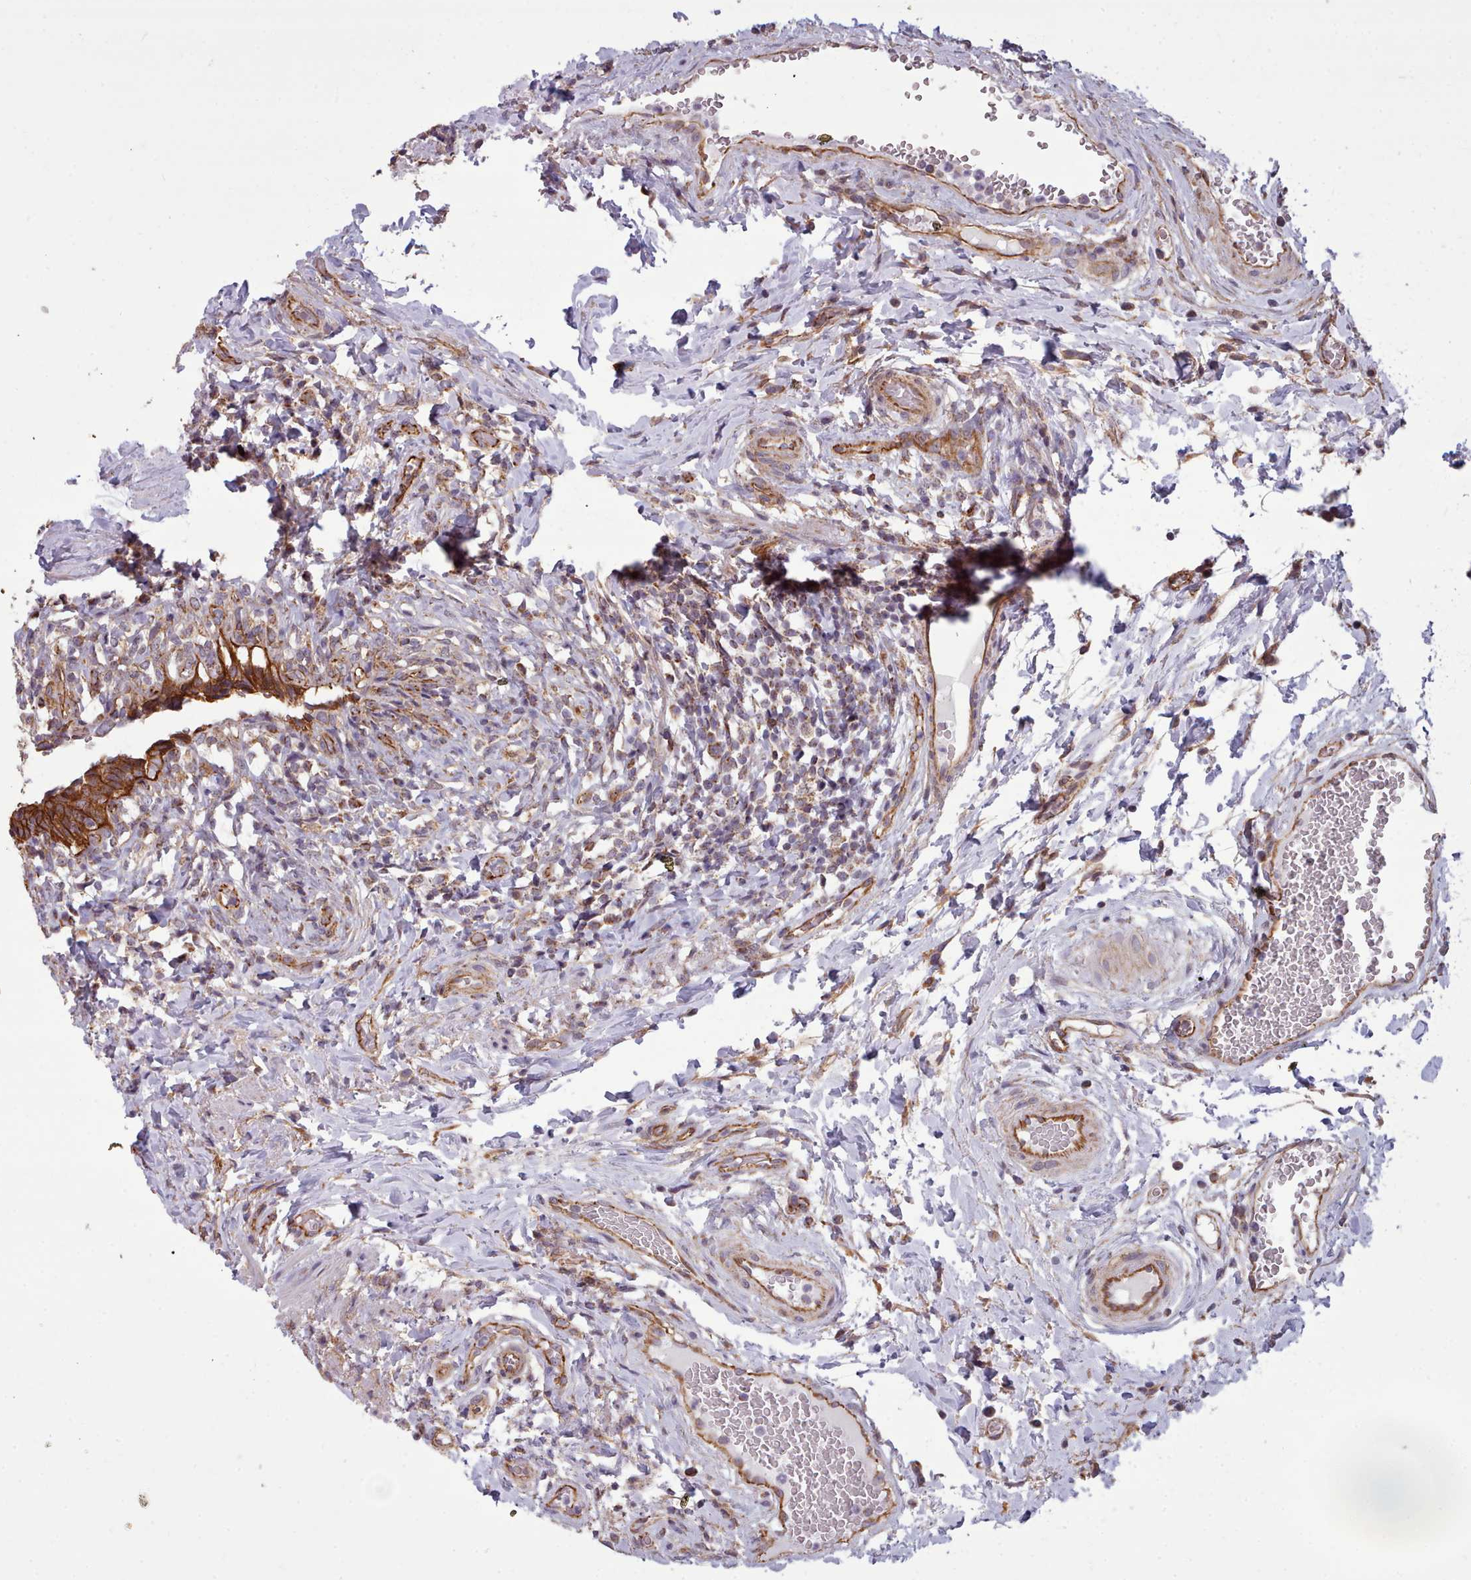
{"staining": {"intensity": "strong", "quantity": ">75%", "location": "cytoplasmic/membranous"}, "tissue": "urinary bladder", "cell_type": "Urothelial cells", "image_type": "normal", "snomed": [{"axis": "morphology", "description": "Normal tissue, NOS"}, {"axis": "morphology", "description": "Inflammation, NOS"}, {"axis": "topography", "description": "Urinary bladder"}], "caption": "Urothelial cells reveal high levels of strong cytoplasmic/membranous expression in approximately >75% of cells in unremarkable human urinary bladder.", "gene": "MRPL46", "patient": {"sex": "male", "age": 64}}